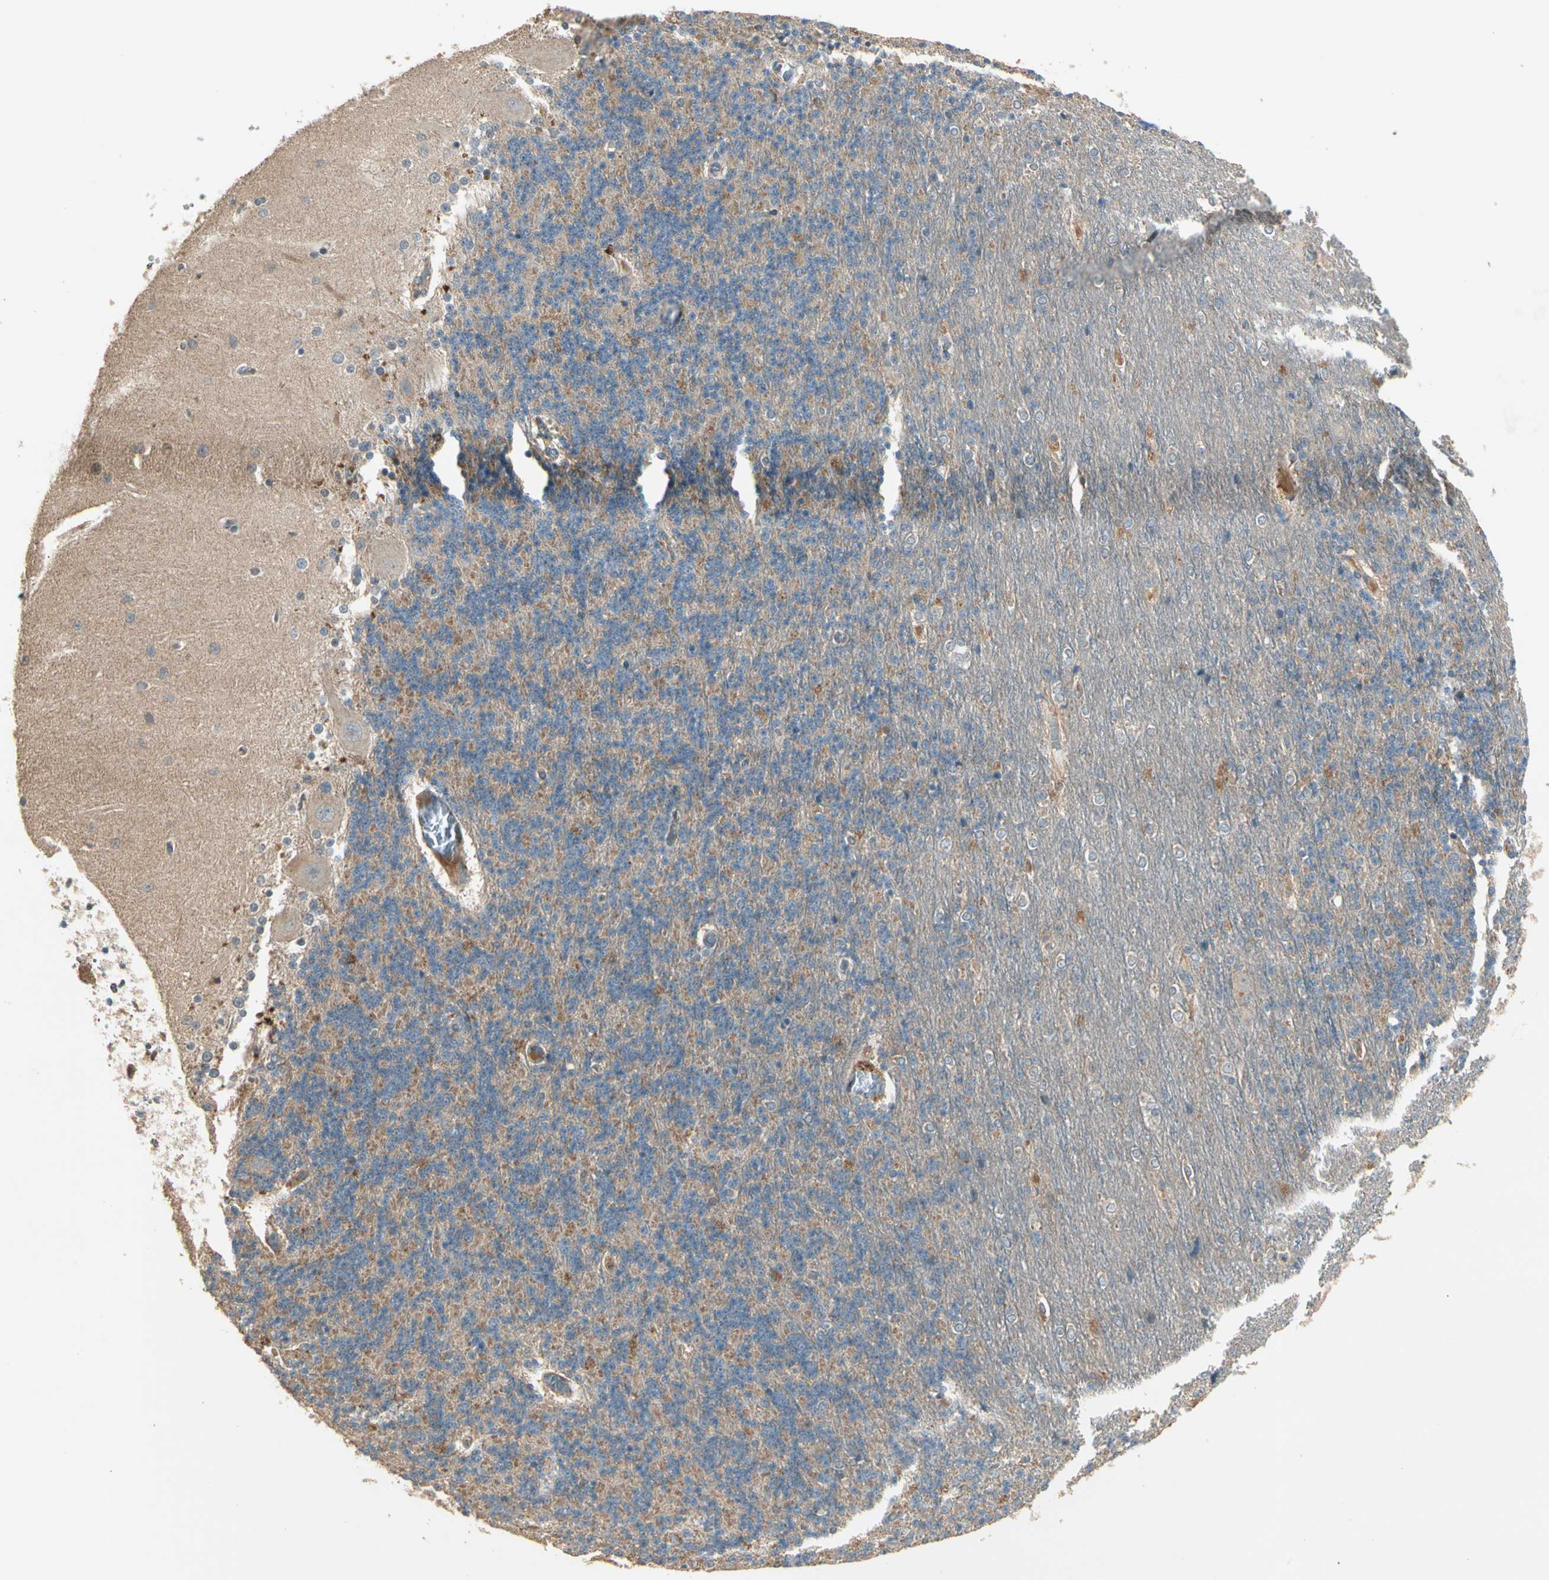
{"staining": {"intensity": "moderate", "quantity": "<25%", "location": "cytoplasmic/membranous"}, "tissue": "cerebellum", "cell_type": "Cells in granular layer", "image_type": "normal", "snomed": [{"axis": "morphology", "description": "Normal tissue, NOS"}, {"axis": "topography", "description": "Cerebellum"}], "caption": "The histopathology image demonstrates staining of unremarkable cerebellum, revealing moderate cytoplasmic/membranous protein positivity (brown color) within cells in granular layer. (DAB IHC with brightfield microscopy, high magnification).", "gene": "ACVR1", "patient": {"sex": "female", "age": 54}}